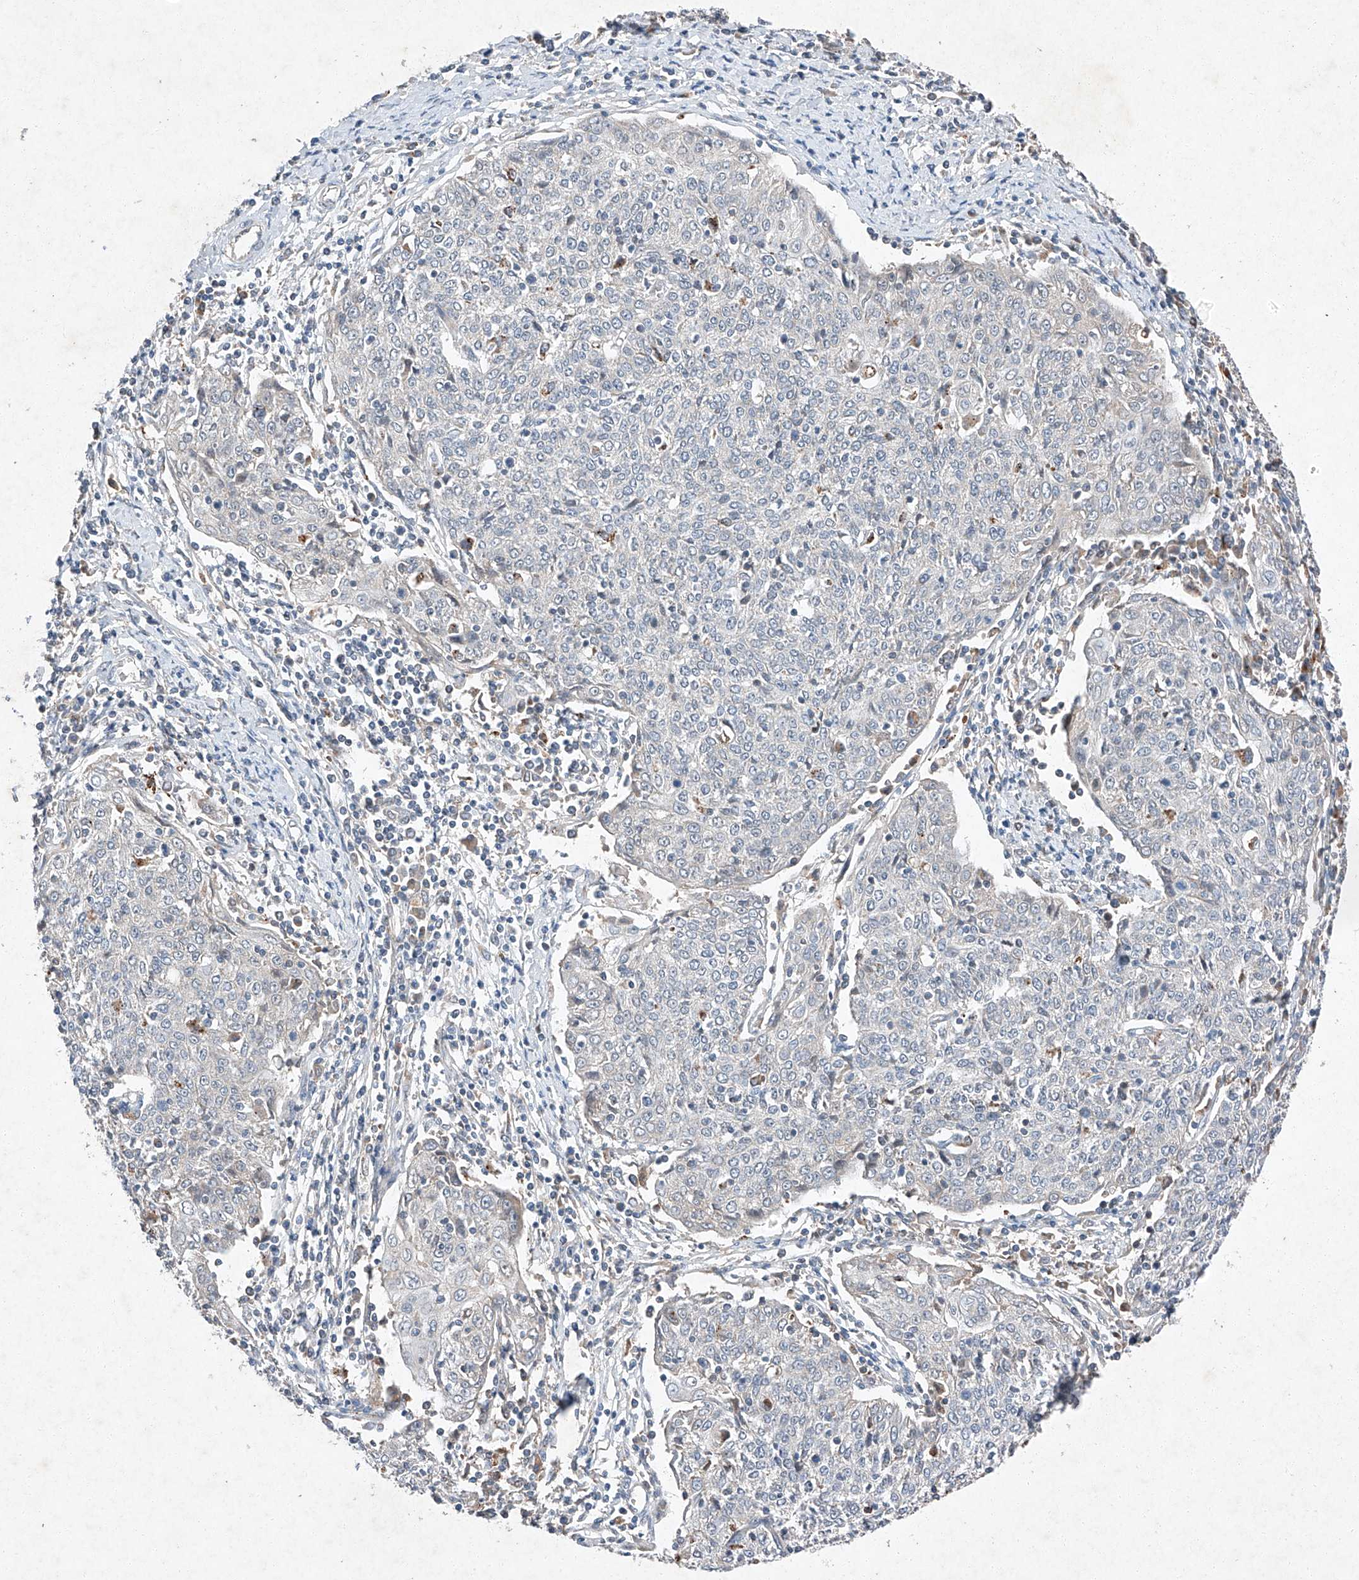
{"staining": {"intensity": "negative", "quantity": "none", "location": "none"}, "tissue": "cervical cancer", "cell_type": "Tumor cells", "image_type": "cancer", "snomed": [{"axis": "morphology", "description": "Squamous cell carcinoma, NOS"}, {"axis": "topography", "description": "Cervix"}], "caption": "Cervical squamous cell carcinoma was stained to show a protein in brown. There is no significant expression in tumor cells.", "gene": "RUSC1", "patient": {"sex": "female", "age": 48}}